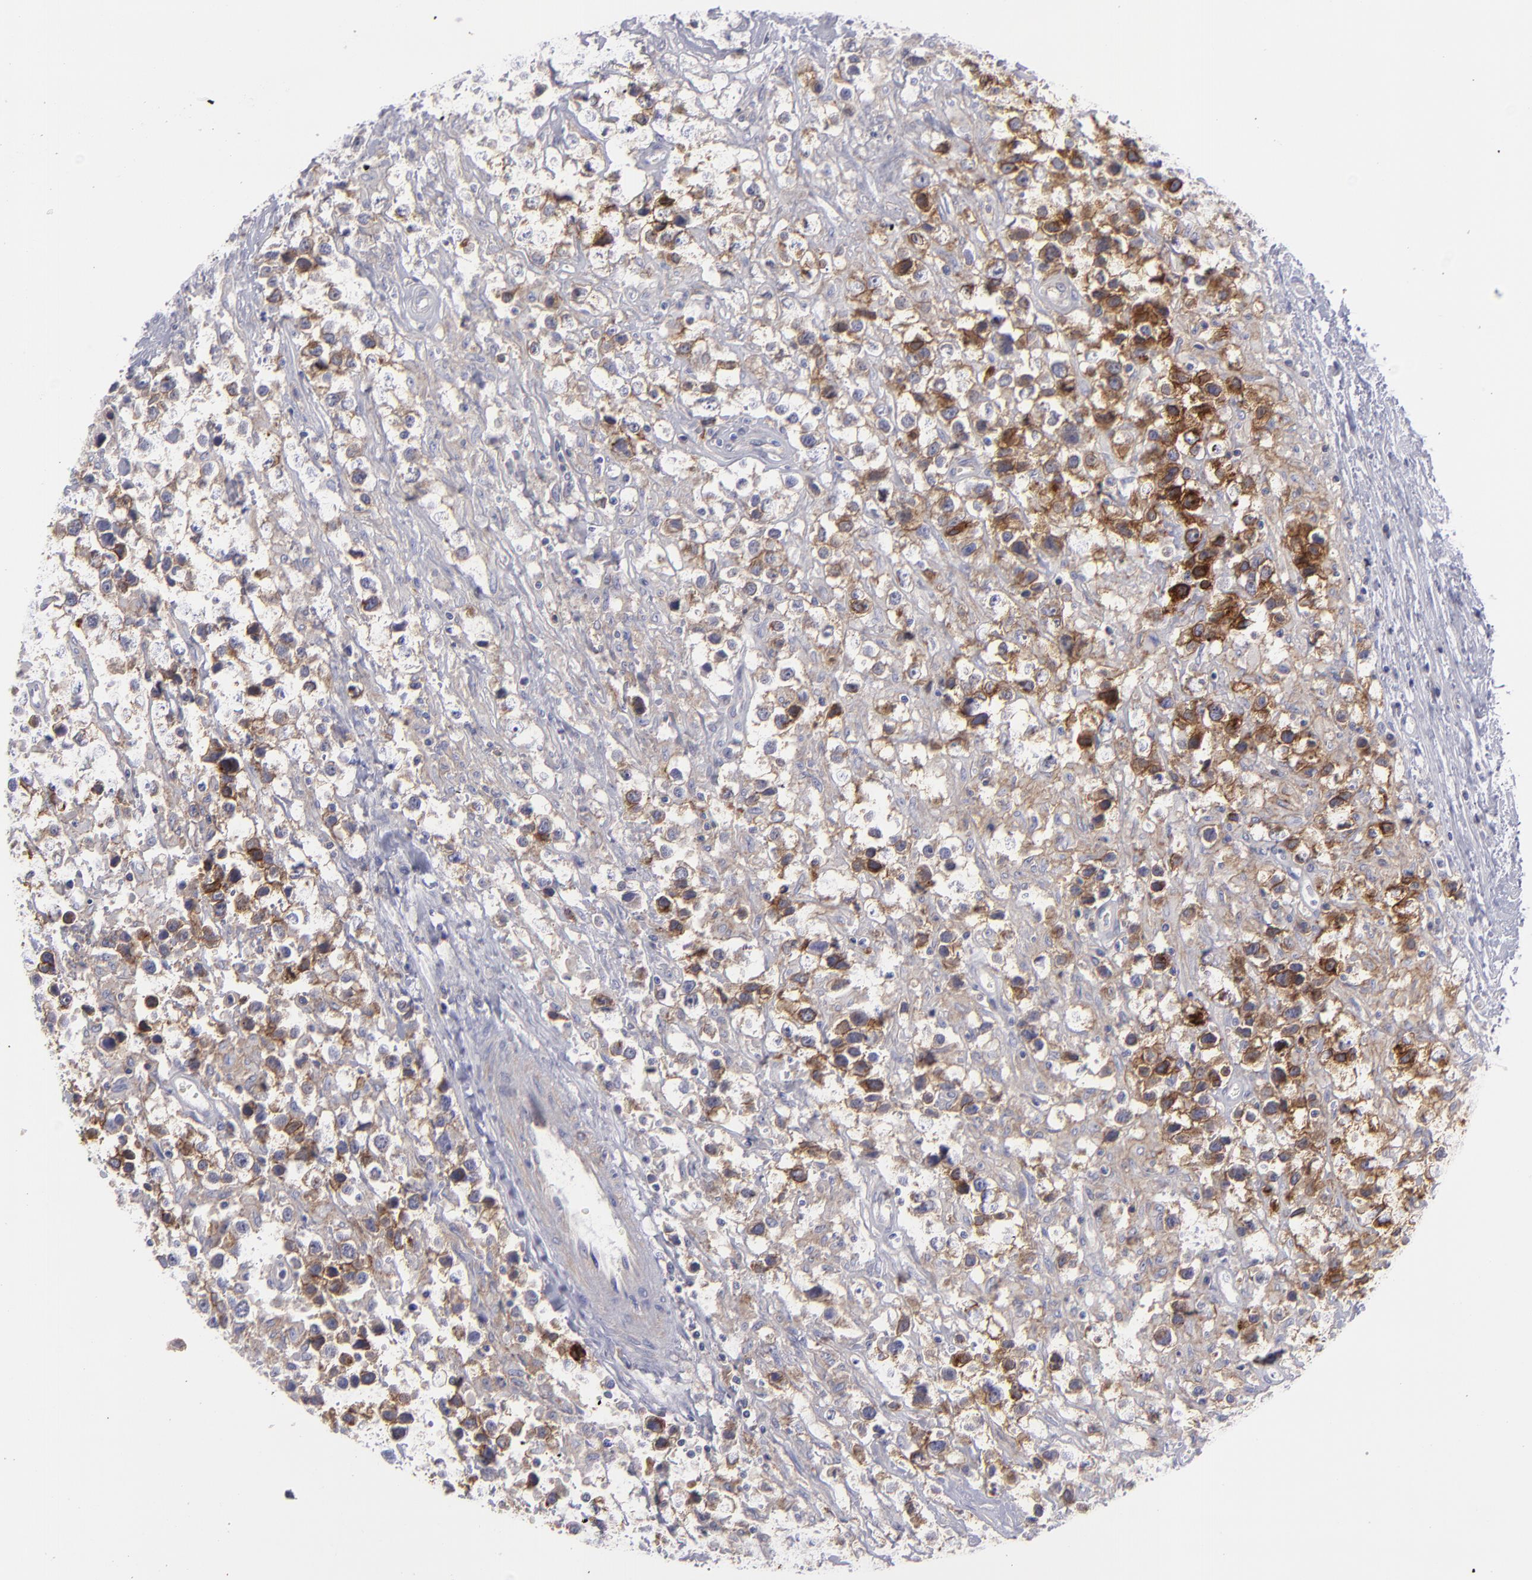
{"staining": {"intensity": "moderate", "quantity": "25%-75%", "location": "cytoplasmic/membranous"}, "tissue": "testis cancer", "cell_type": "Tumor cells", "image_type": "cancer", "snomed": [{"axis": "morphology", "description": "Seminoma, NOS"}, {"axis": "topography", "description": "Testis"}], "caption": "Protein staining of testis cancer (seminoma) tissue reveals moderate cytoplasmic/membranous expression in approximately 25%-75% of tumor cells. The staining is performed using DAB (3,3'-diaminobenzidine) brown chromogen to label protein expression. The nuclei are counter-stained blue using hematoxylin.", "gene": "BSG", "patient": {"sex": "male", "age": 43}}